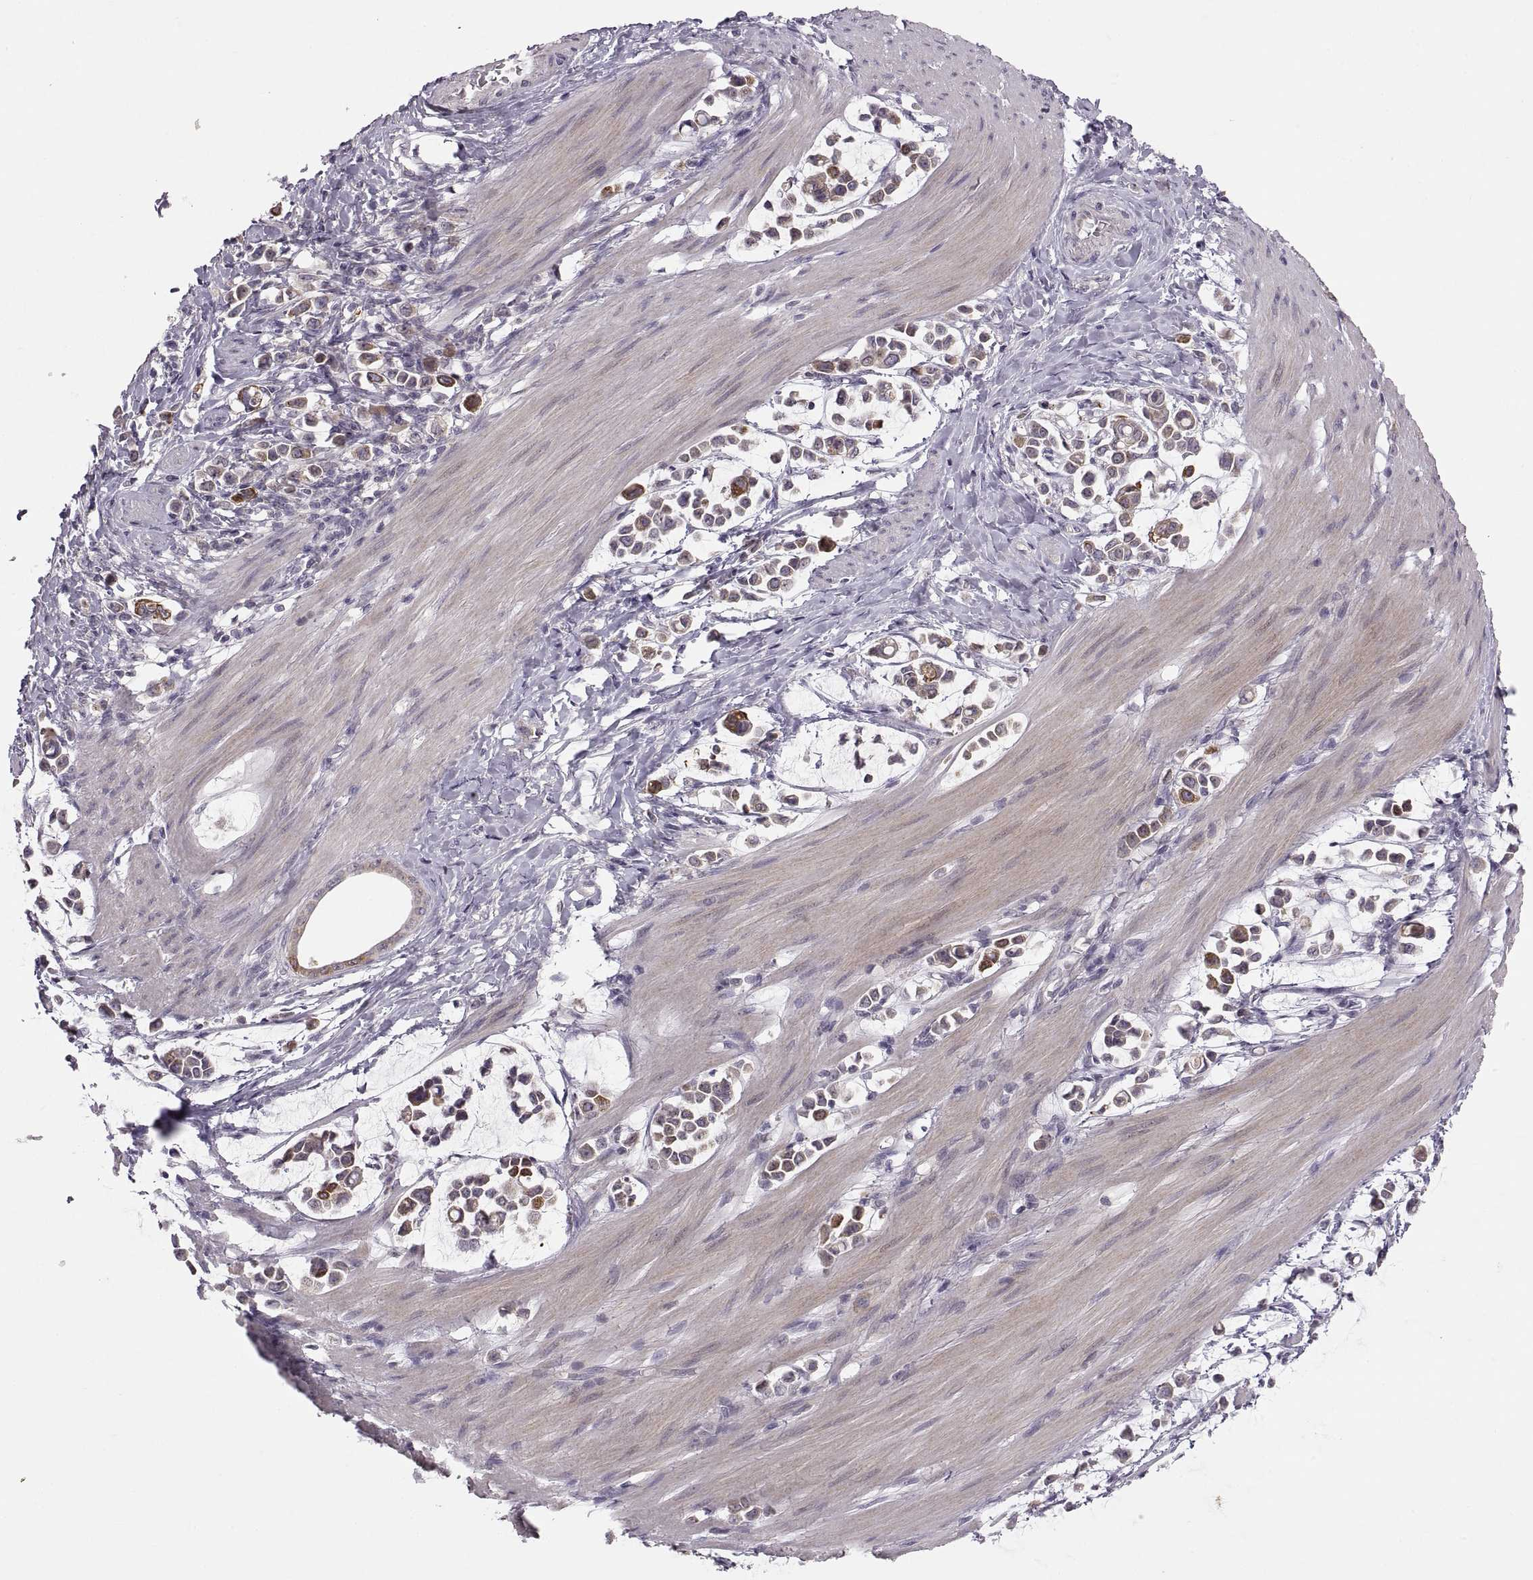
{"staining": {"intensity": "strong", "quantity": "<25%", "location": "cytoplasmic/membranous"}, "tissue": "stomach cancer", "cell_type": "Tumor cells", "image_type": "cancer", "snomed": [{"axis": "morphology", "description": "Adenocarcinoma, NOS"}, {"axis": "topography", "description": "Stomach"}], "caption": "This is an image of immunohistochemistry staining of stomach cancer, which shows strong staining in the cytoplasmic/membranous of tumor cells.", "gene": "HMGCR", "patient": {"sex": "male", "age": 82}}